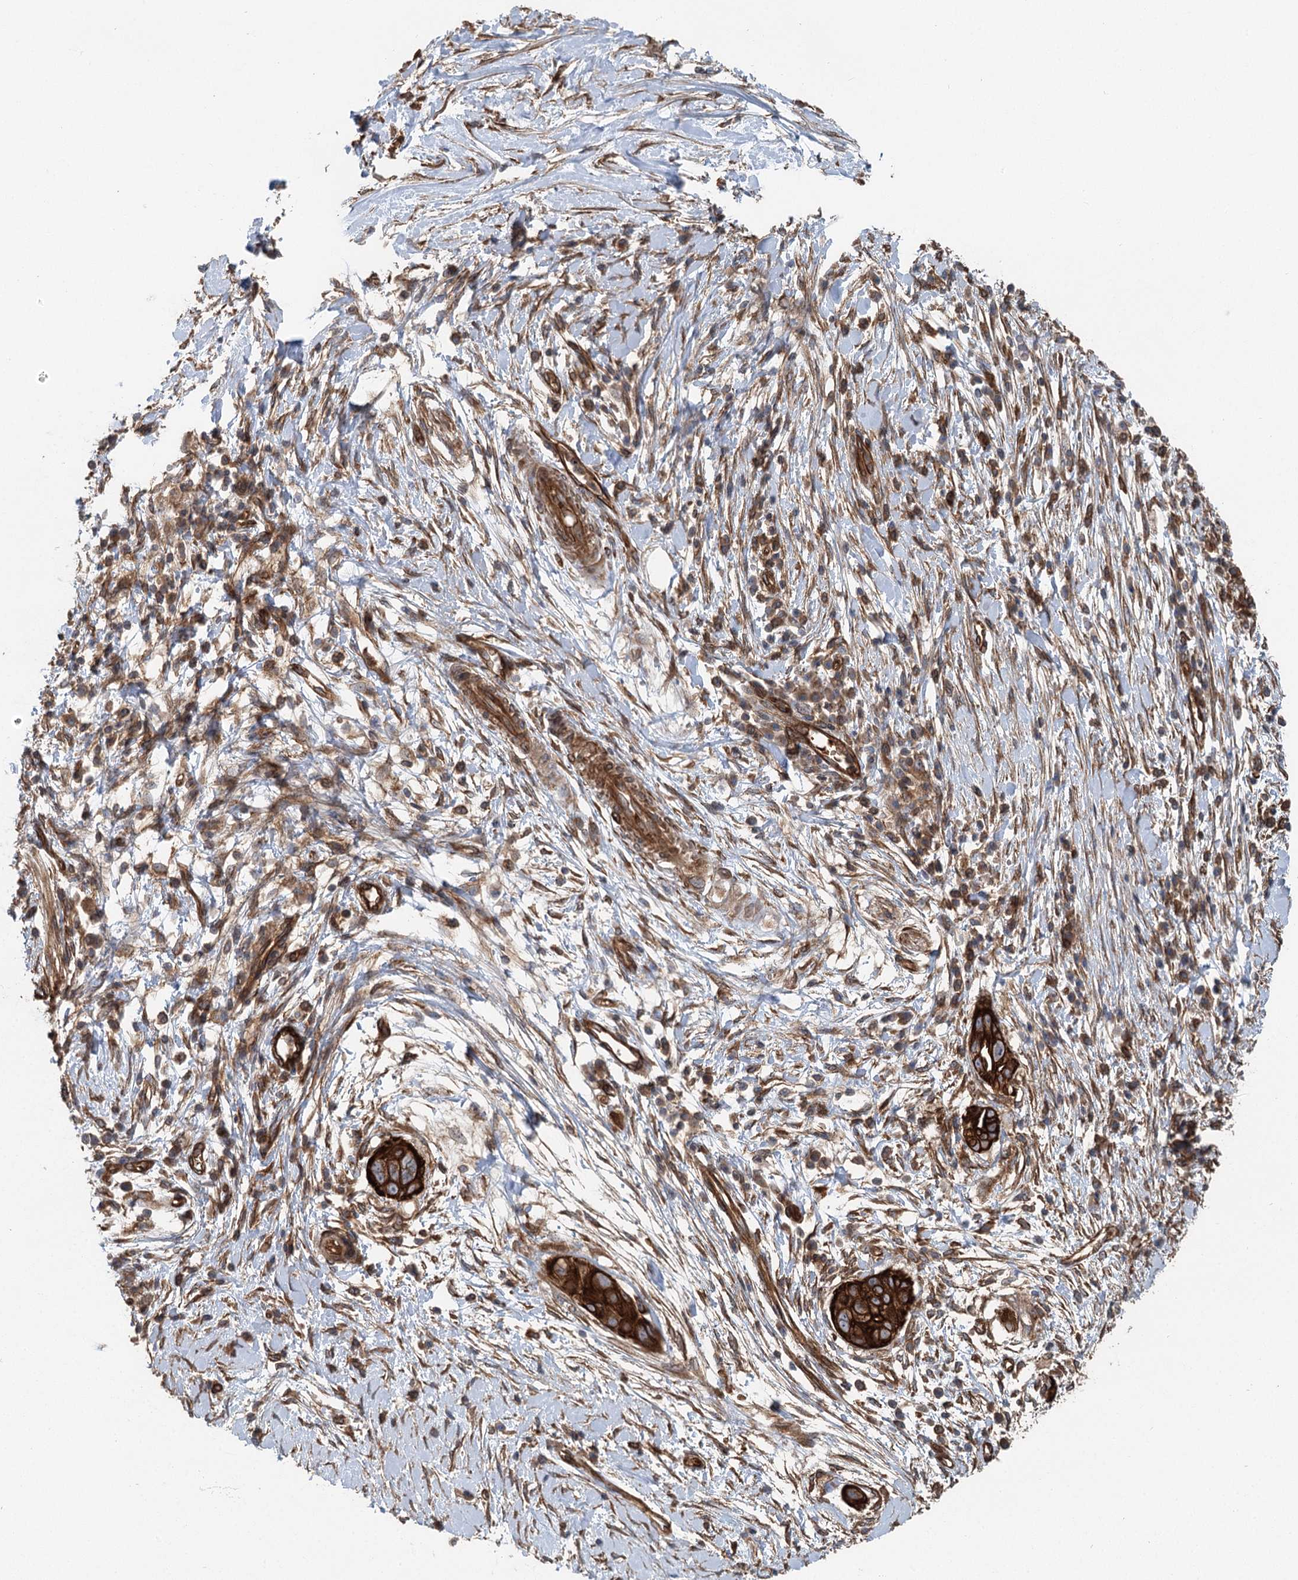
{"staining": {"intensity": "strong", "quantity": ">75%", "location": "cytoplasmic/membranous"}, "tissue": "pancreatic cancer", "cell_type": "Tumor cells", "image_type": "cancer", "snomed": [{"axis": "morphology", "description": "Adenocarcinoma, NOS"}, {"axis": "topography", "description": "Pancreas"}], "caption": "A brown stain labels strong cytoplasmic/membranous positivity of a protein in human adenocarcinoma (pancreatic) tumor cells.", "gene": "IQSEC1", "patient": {"sex": "male", "age": 68}}